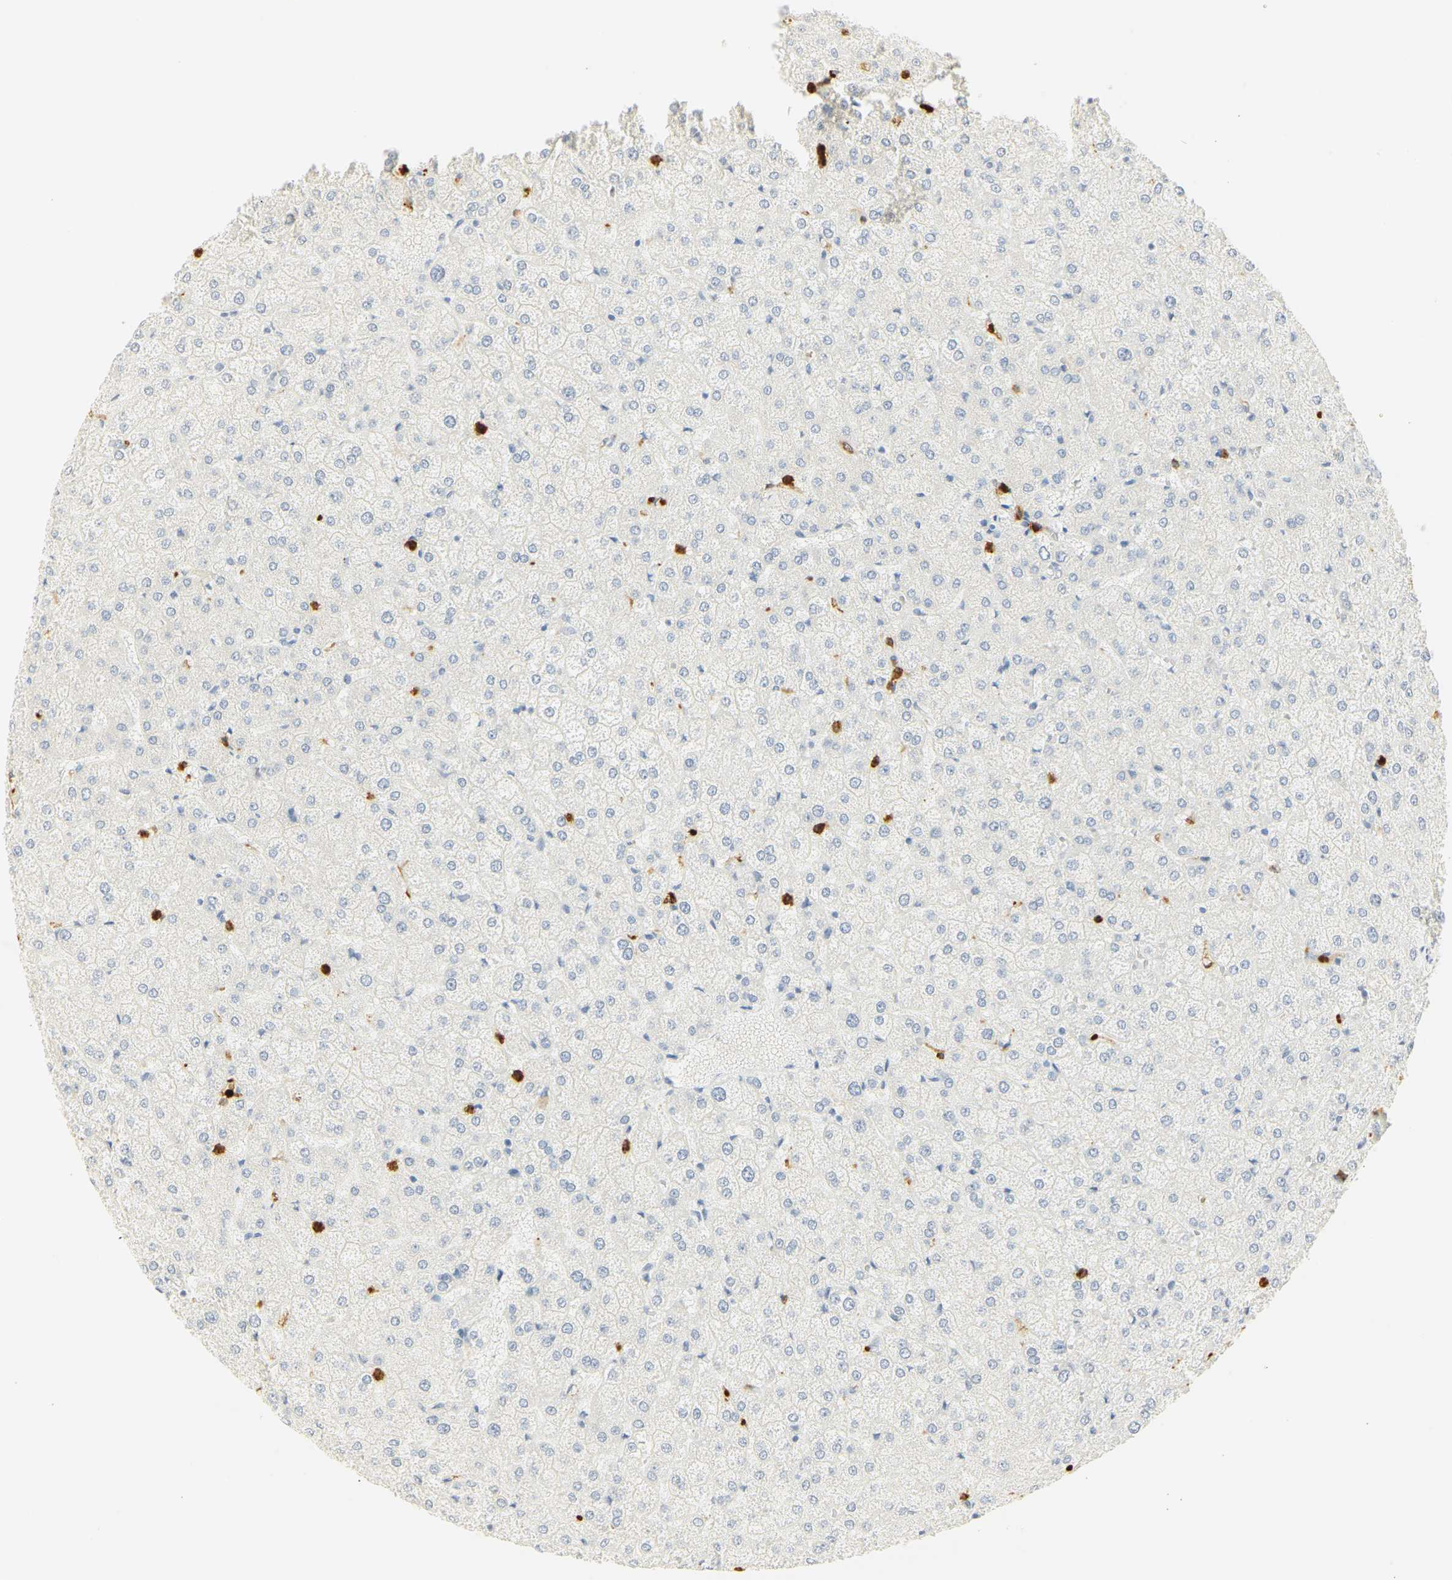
{"staining": {"intensity": "negative", "quantity": "none", "location": "none"}, "tissue": "liver", "cell_type": "Cholangiocytes", "image_type": "normal", "snomed": [{"axis": "morphology", "description": "Normal tissue, NOS"}, {"axis": "topography", "description": "Liver"}], "caption": "High magnification brightfield microscopy of benign liver stained with DAB (brown) and counterstained with hematoxylin (blue): cholangiocytes show no significant staining.", "gene": "MPO", "patient": {"sex": "female", "age": 32}}